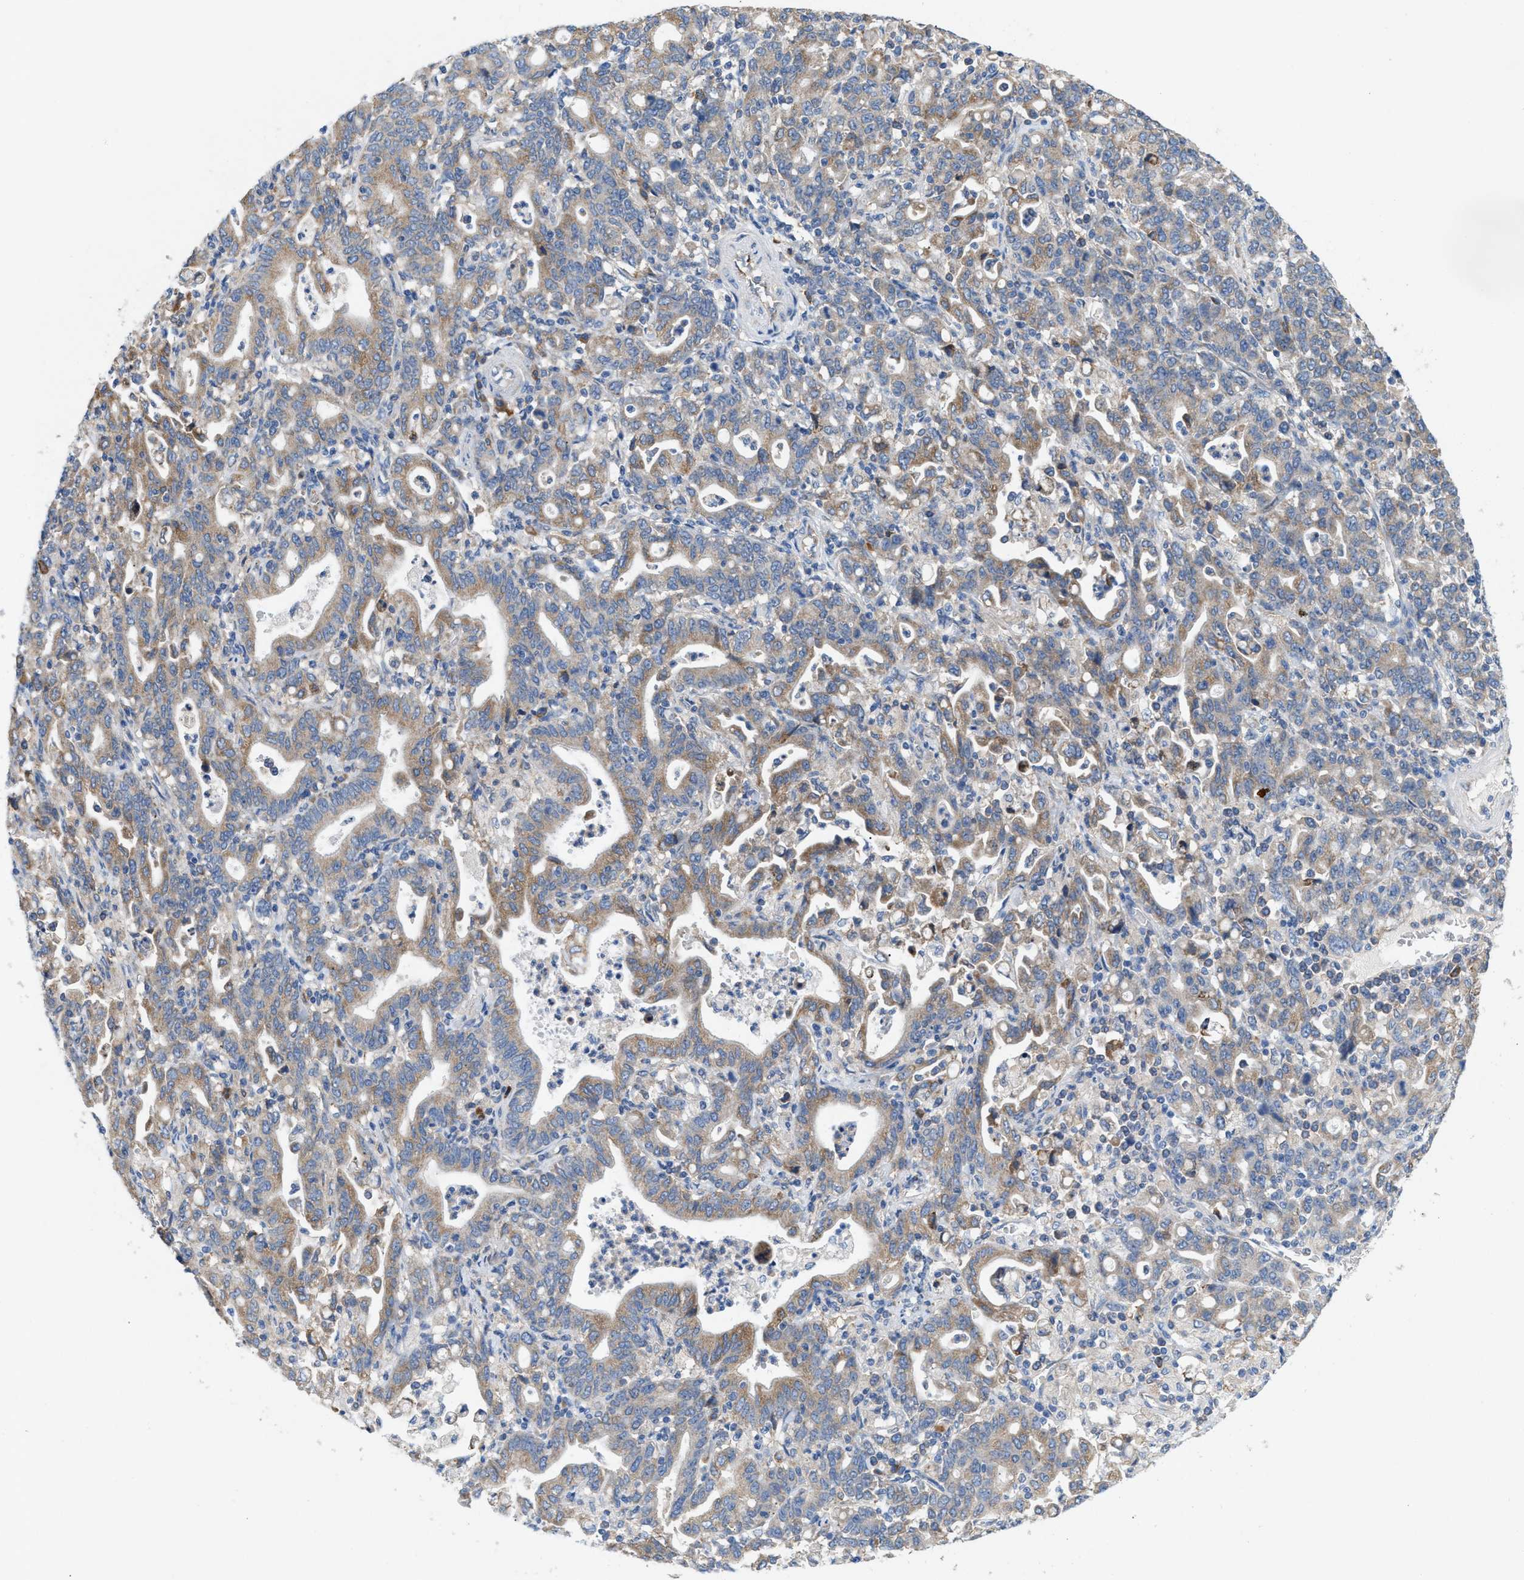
{"staining": {"intensity": "weak", "quantity": "25%-75%", "location": "cytoplasmic/membranous"}, "tissue": "stomach cancer", "cell_type": "Tumor cells", "image_type": "cancer", "snomed": [{"axis": "morphology", "description": "Adenocarcinoma, NOS"}, {"axis": "topography", "description": "Stomach, upper"}], "caption": "This image shows stomach cancer (adenocarcinoma) stained with immunohistochemistry (IHC) to label a protein in brown. The cytoplasmic/membranous of tumor cells show weak positivity for the protein. Nuclei are counter-stained blue.", "gene": "DYNC2I1", "patient": {"sex": "male", "age": 69}}